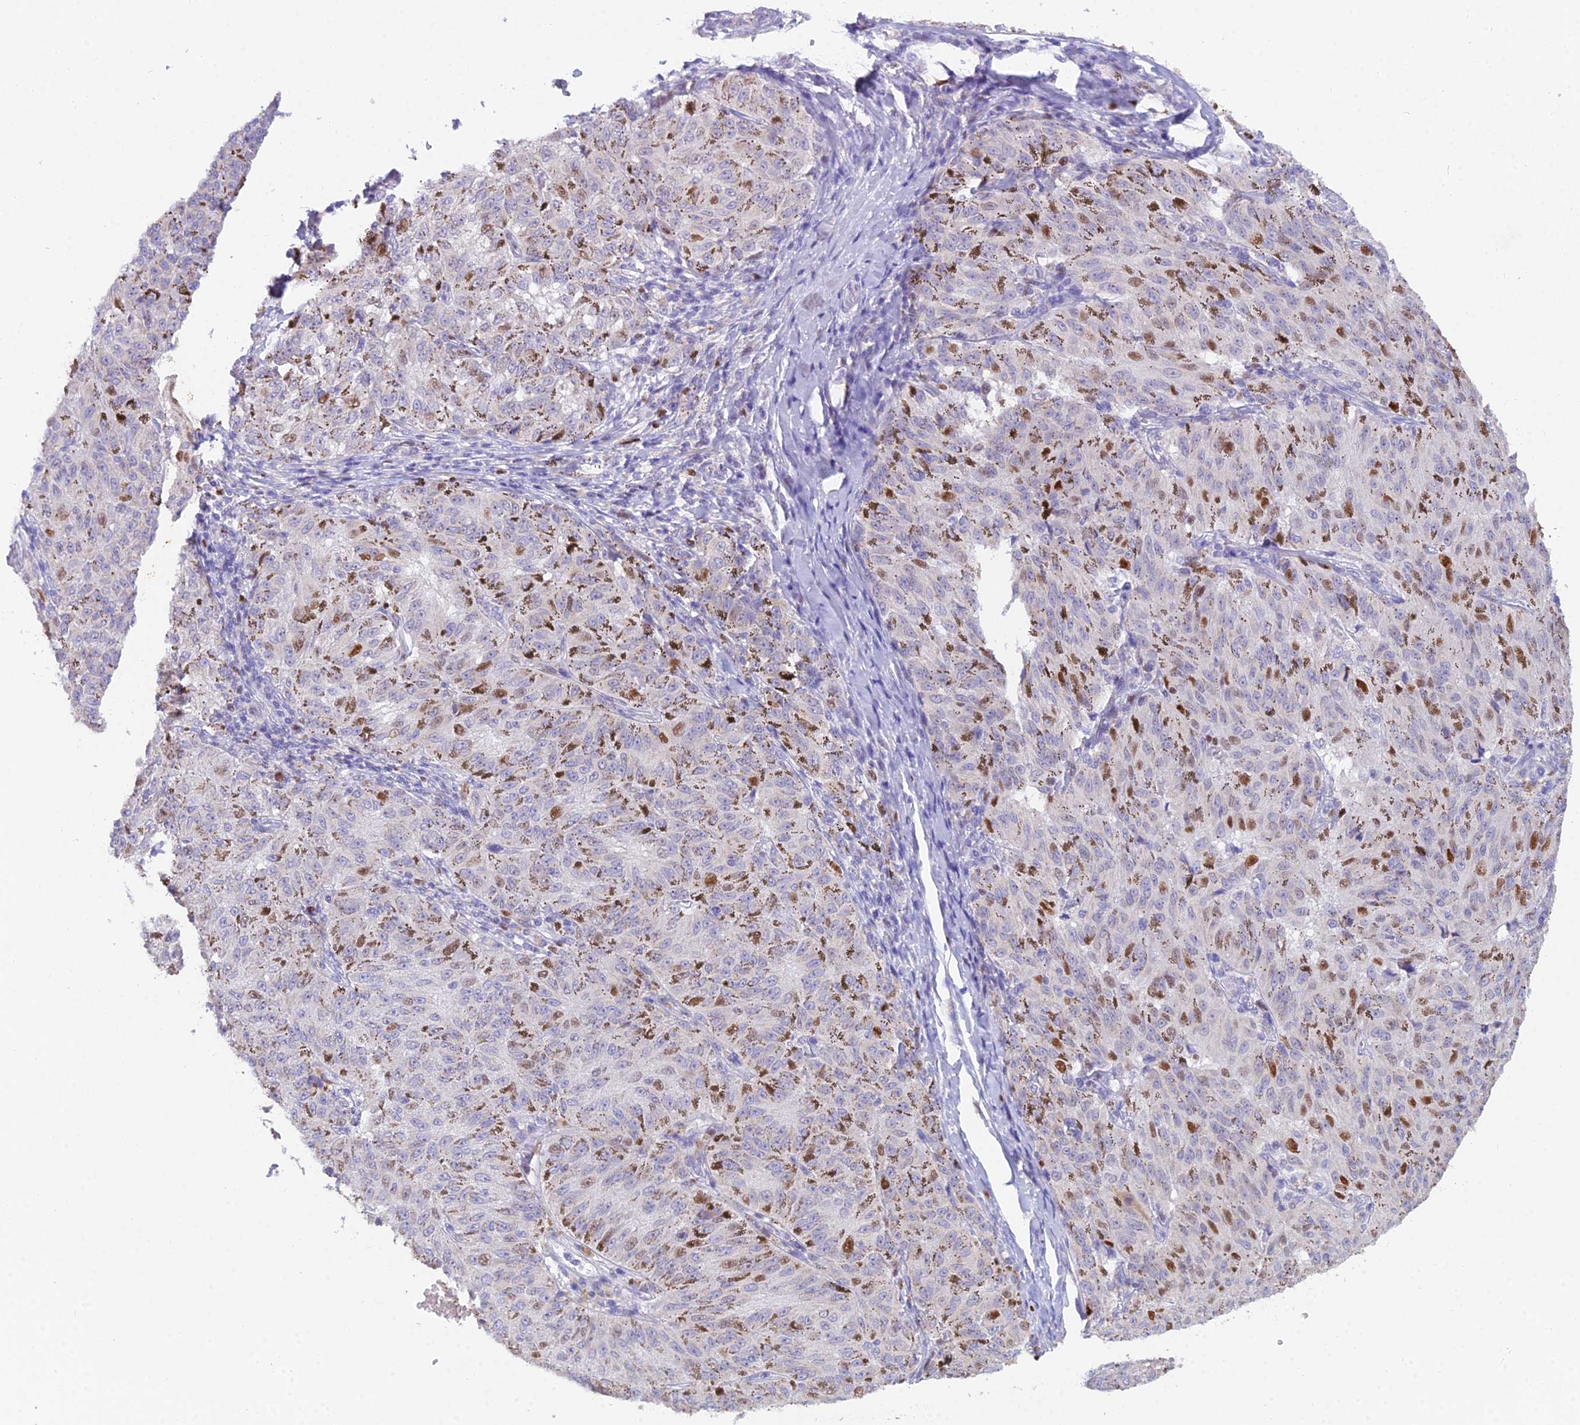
{"staining": {"intensity": "moderate", "quantity": "<25%", "location": "nuclear"}, "tissue": "melanoma", "cell_type": "Tumor cells", "image_type": "cancer", "snomed": [{"axis": "morphology", "description": "Malignant melanoma, NOS"}, {"axis": "topography", "description": "Skin"}], "caption": "Protein positivity by immunohistochemistry (IHC) shows moderate nuclear positivity in approximately <25% of tumor cells in malignant melanoma.", "gene": "MCM2", "patient": {"sex": "female", "age": 72}}